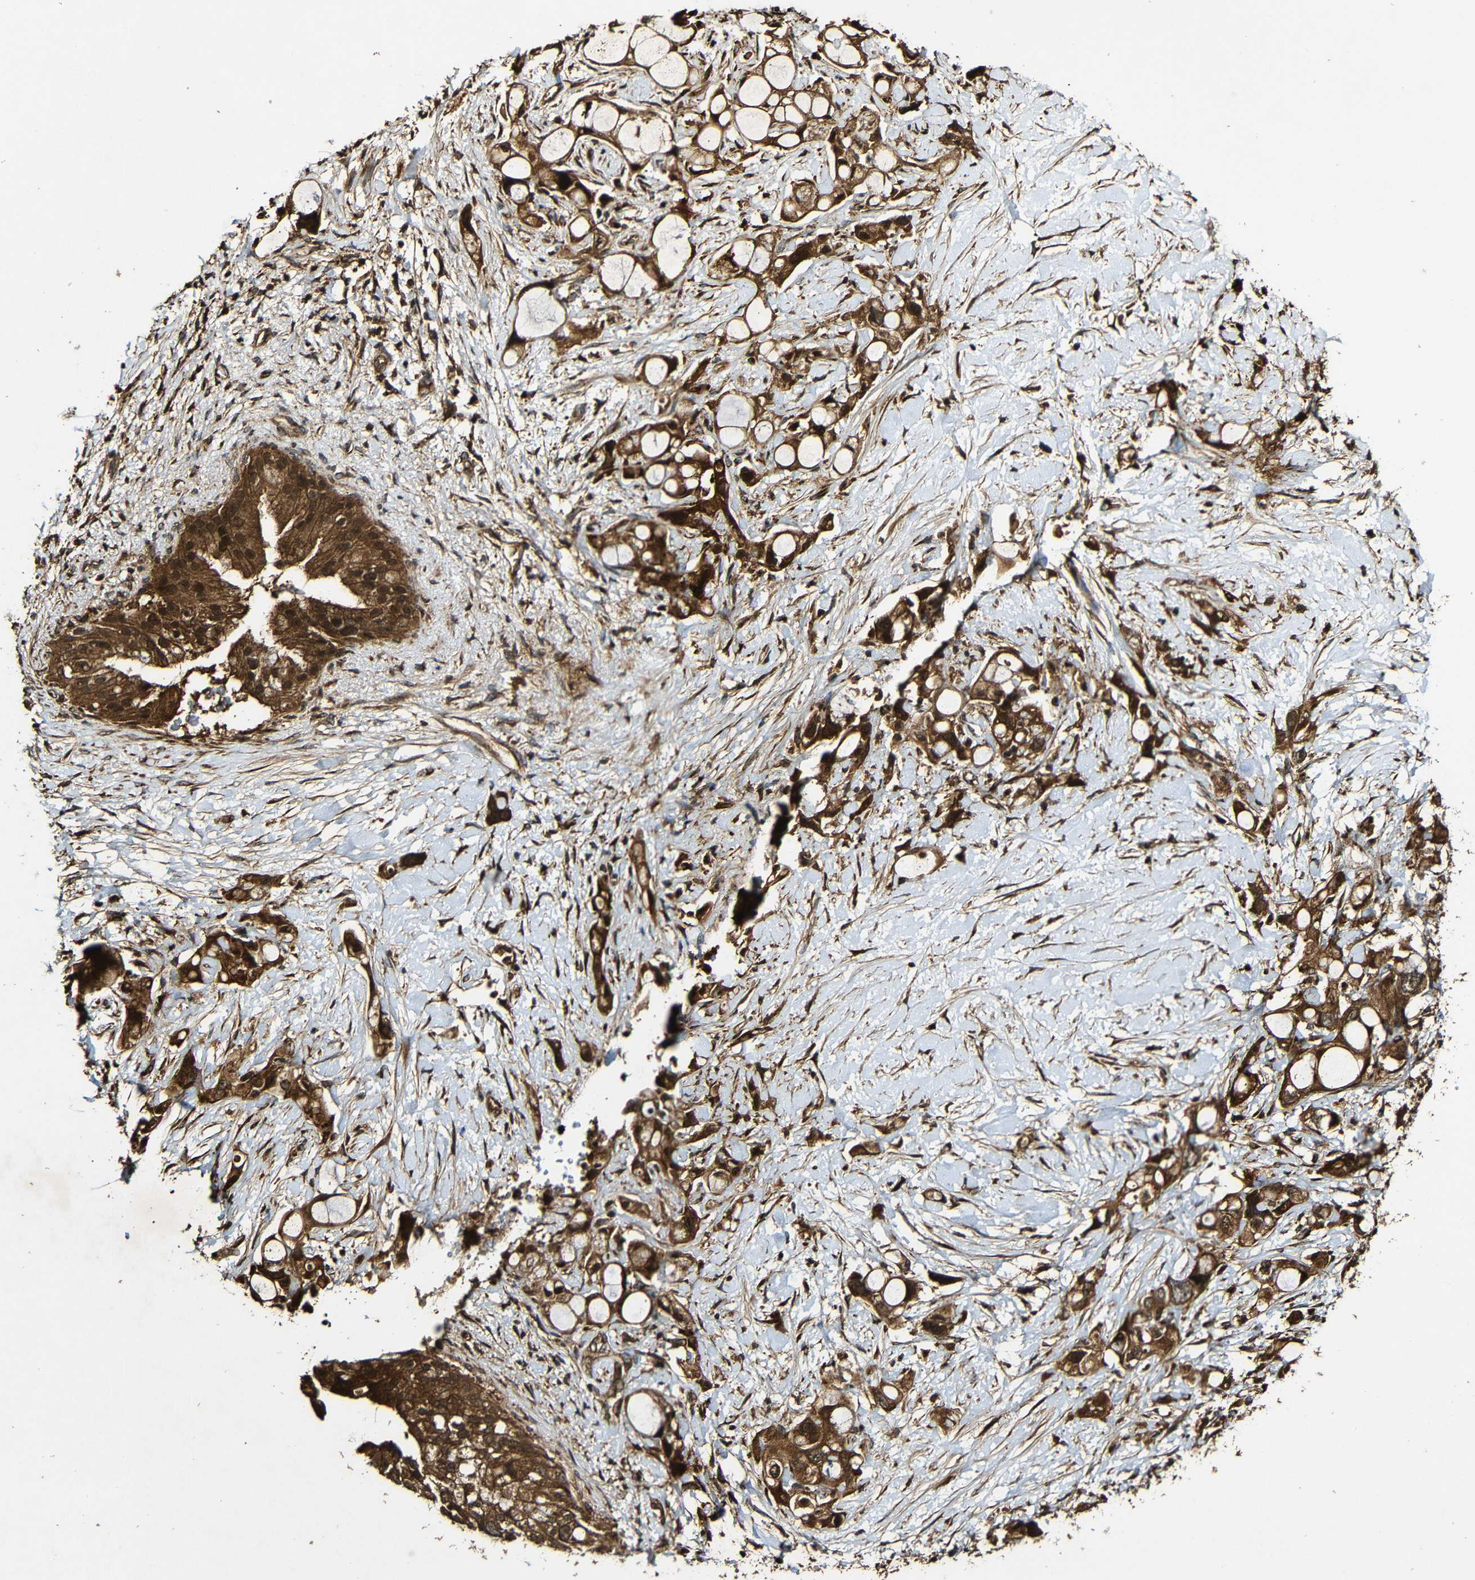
{"staining": {"intensity": "strong", "quantity": ">75%", "location": "cytoplasmic/membranous"}, "tissue": "pancreatic cancer", "cell_type": "Tumor cells", "image_type": "cancer", "snomed": [{"axis": "morphology", "description": "Adenocarcinoma, NOS"}, {"axis": "topography", "description": "Pancreas"}], "caption": "A brown stain highlights strong cytoplasmic/membranous expression of a protein in pancreatic cancer (adenocarcinoma) tumor cells.", "gene": "CASP8", "patient": {"sex": "female", "age": 56}}